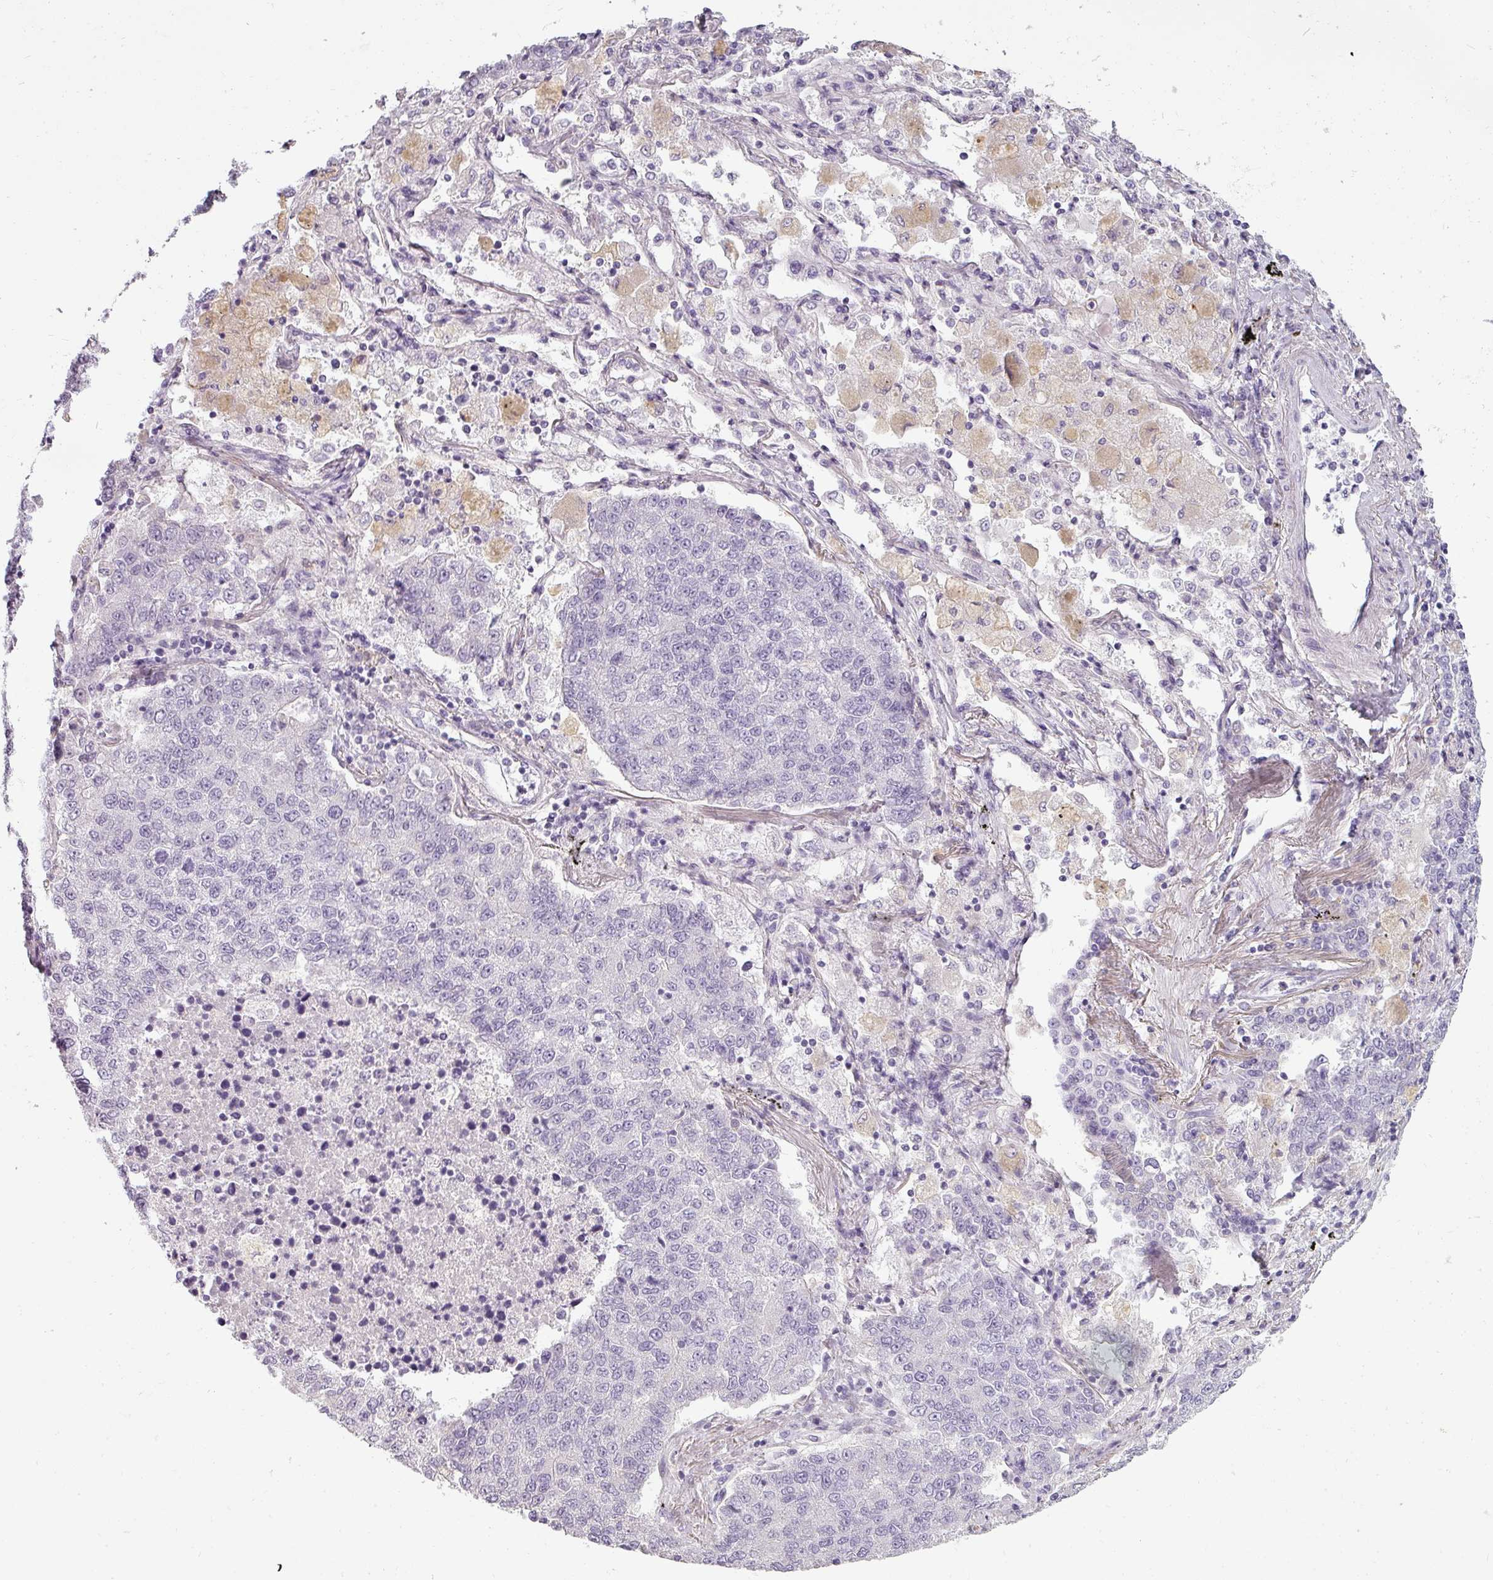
{"staining": {"intensity": "negative", "quantity": "none", "location": "none"}, "tissue": "lung cancer", "cell_type": "Tumor cells", "image_type": "cancer", "snomed": [{"axis": "morphology", "description": "Adenocarcinoma, NOS"}, {"axis": "topography", "description": "Lung"}], "caption": "Image shows no significant protein positivity in tumor cells of adenocarcinoma (lung).", "gene": "ASB1", "patient": {"sex": "male", "age": 49}}